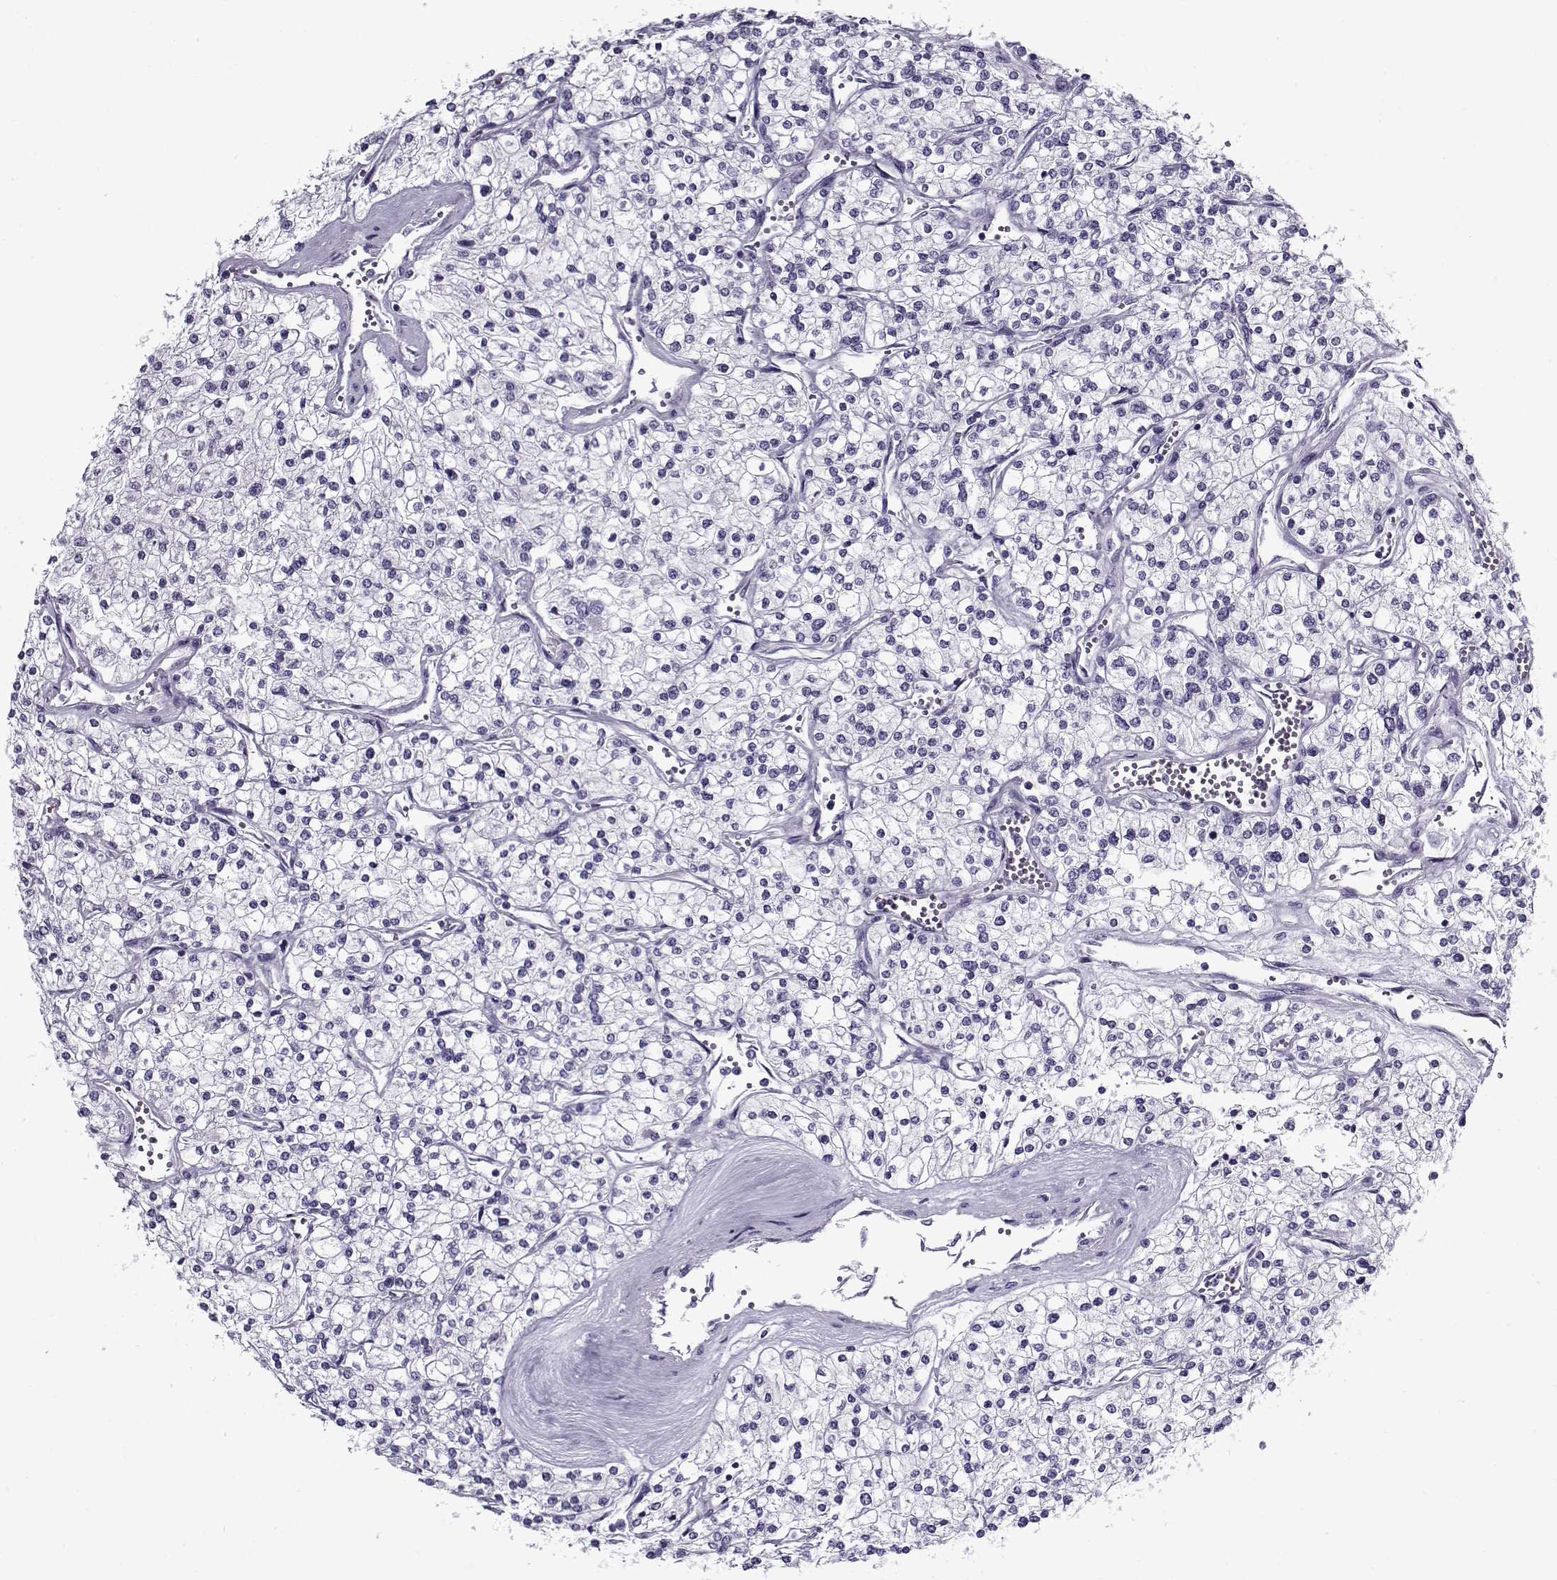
{"staining": {"intensity": "negative", "quantity": "none", "location": "none"}, "tissue": "renal cancer", "cell_type": "Tumor cells", "image_type": "cancer", "snomed": [{"axis": "morphology", "description": "Adenocarcinoma, NOS"}, {"axis": "topography", "description": "Kidney"}], "caption": "Image shows no significant protein staining in tumor cells of renal cancer. Brightfield microscopy of immunohistochemistry stained with DAB (brown) and hematoxylin (blue), captured at high magnification.", "gene": "GAGE2A", "patient": {"sex": "male", "age": 80}}